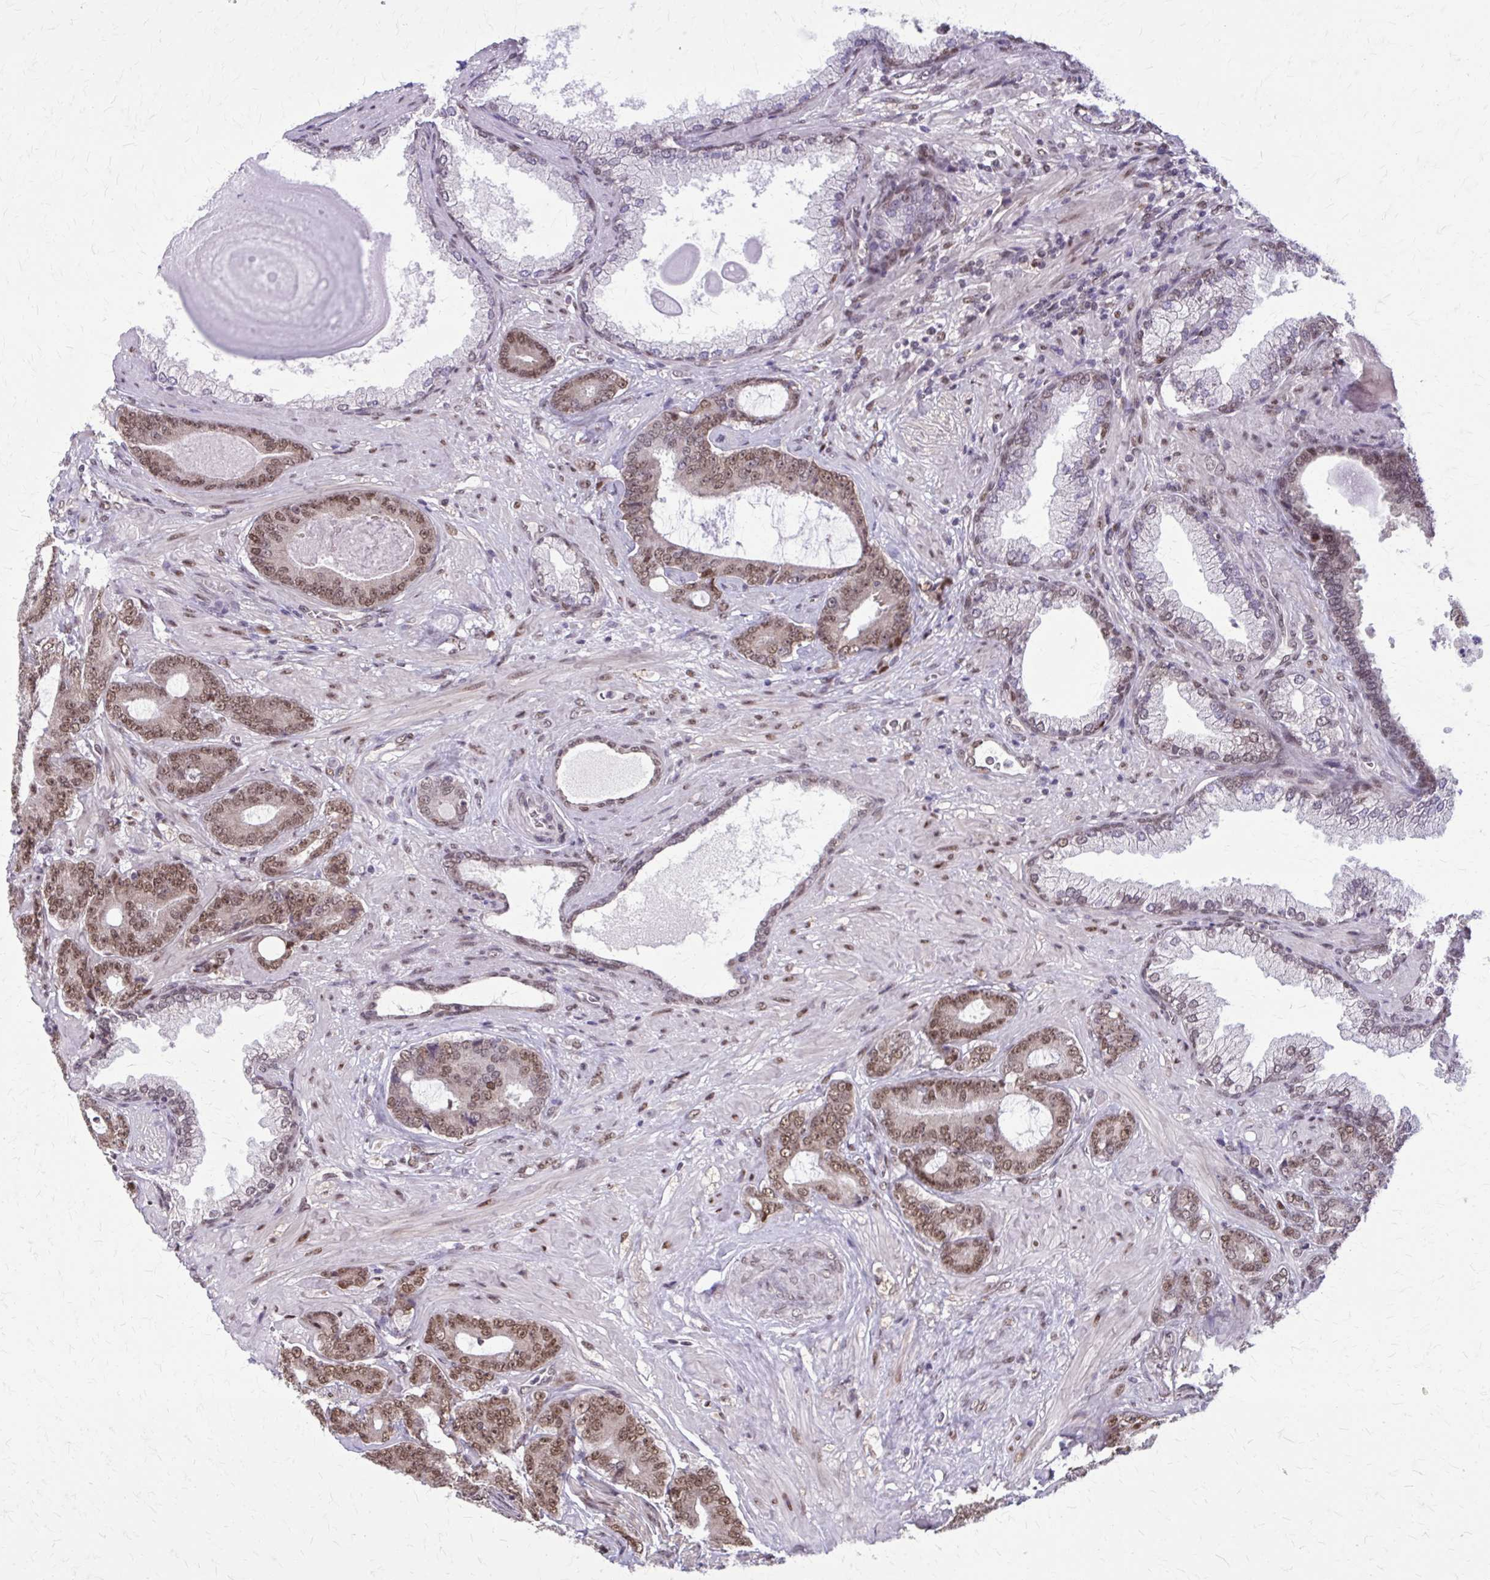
{"staining": {"intensity": "moderate", "quantity": ">75%", "location": "nuclear"}, "tissue": "prostate cancer", "cell_type": "Tumor cells", "image_type": "cancer", "snomed": [{"axis": "morphology", "description": "Adenocarcinoma, High grade"}, {"axis": "topography", "description": "Prostate"}], "caption": "About >75% of tumor cells in prostate cancer reveal moderate nuclear protein staining as visualized by brown immunohistochemical staining.", "gene": "TTF1", "patient": {"sex": "male", "age": 62}}